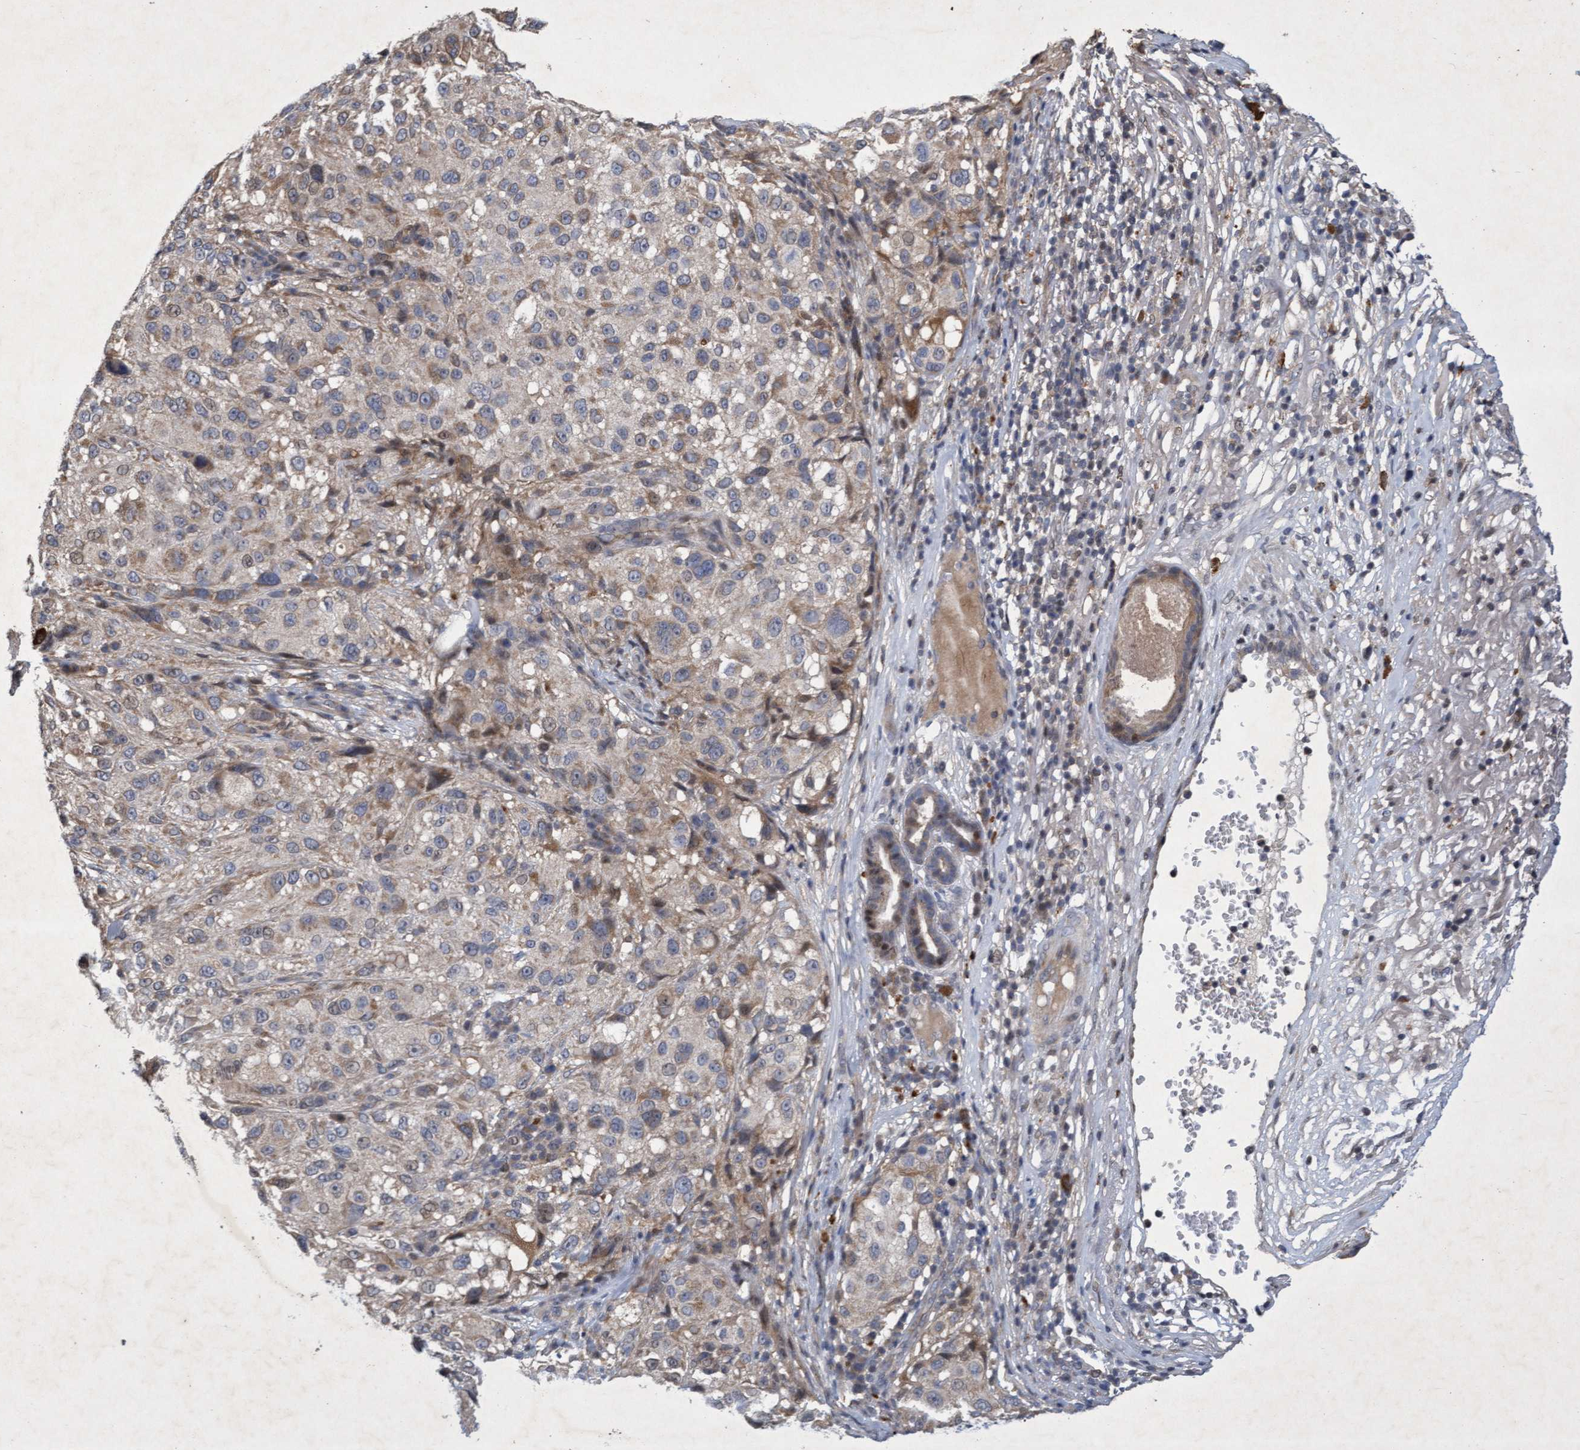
{"staining": {"intensity": "weak", "quantity": "25%-75%", "location": "cytoplasmic/membranous"}, "tissue": "melanoma", "cell_type": "Tumor cells", "image_type": "cancer", "snomed": [{"axis": "morphology", "description": "Necrosis, NOS"}, {"axis": "morphology", "description": "Malignant melanoma, NOS"}, {"axis": "topography", "description": "Skin"}], "caption": "Protein positivity by IHC exhibits weak cytoplasmic/membranous staining in about 25%-75% of tumor cells in malignant melanoma.", "gene": "ZNF677", "patient": {"sex": "female", "age": 87}}